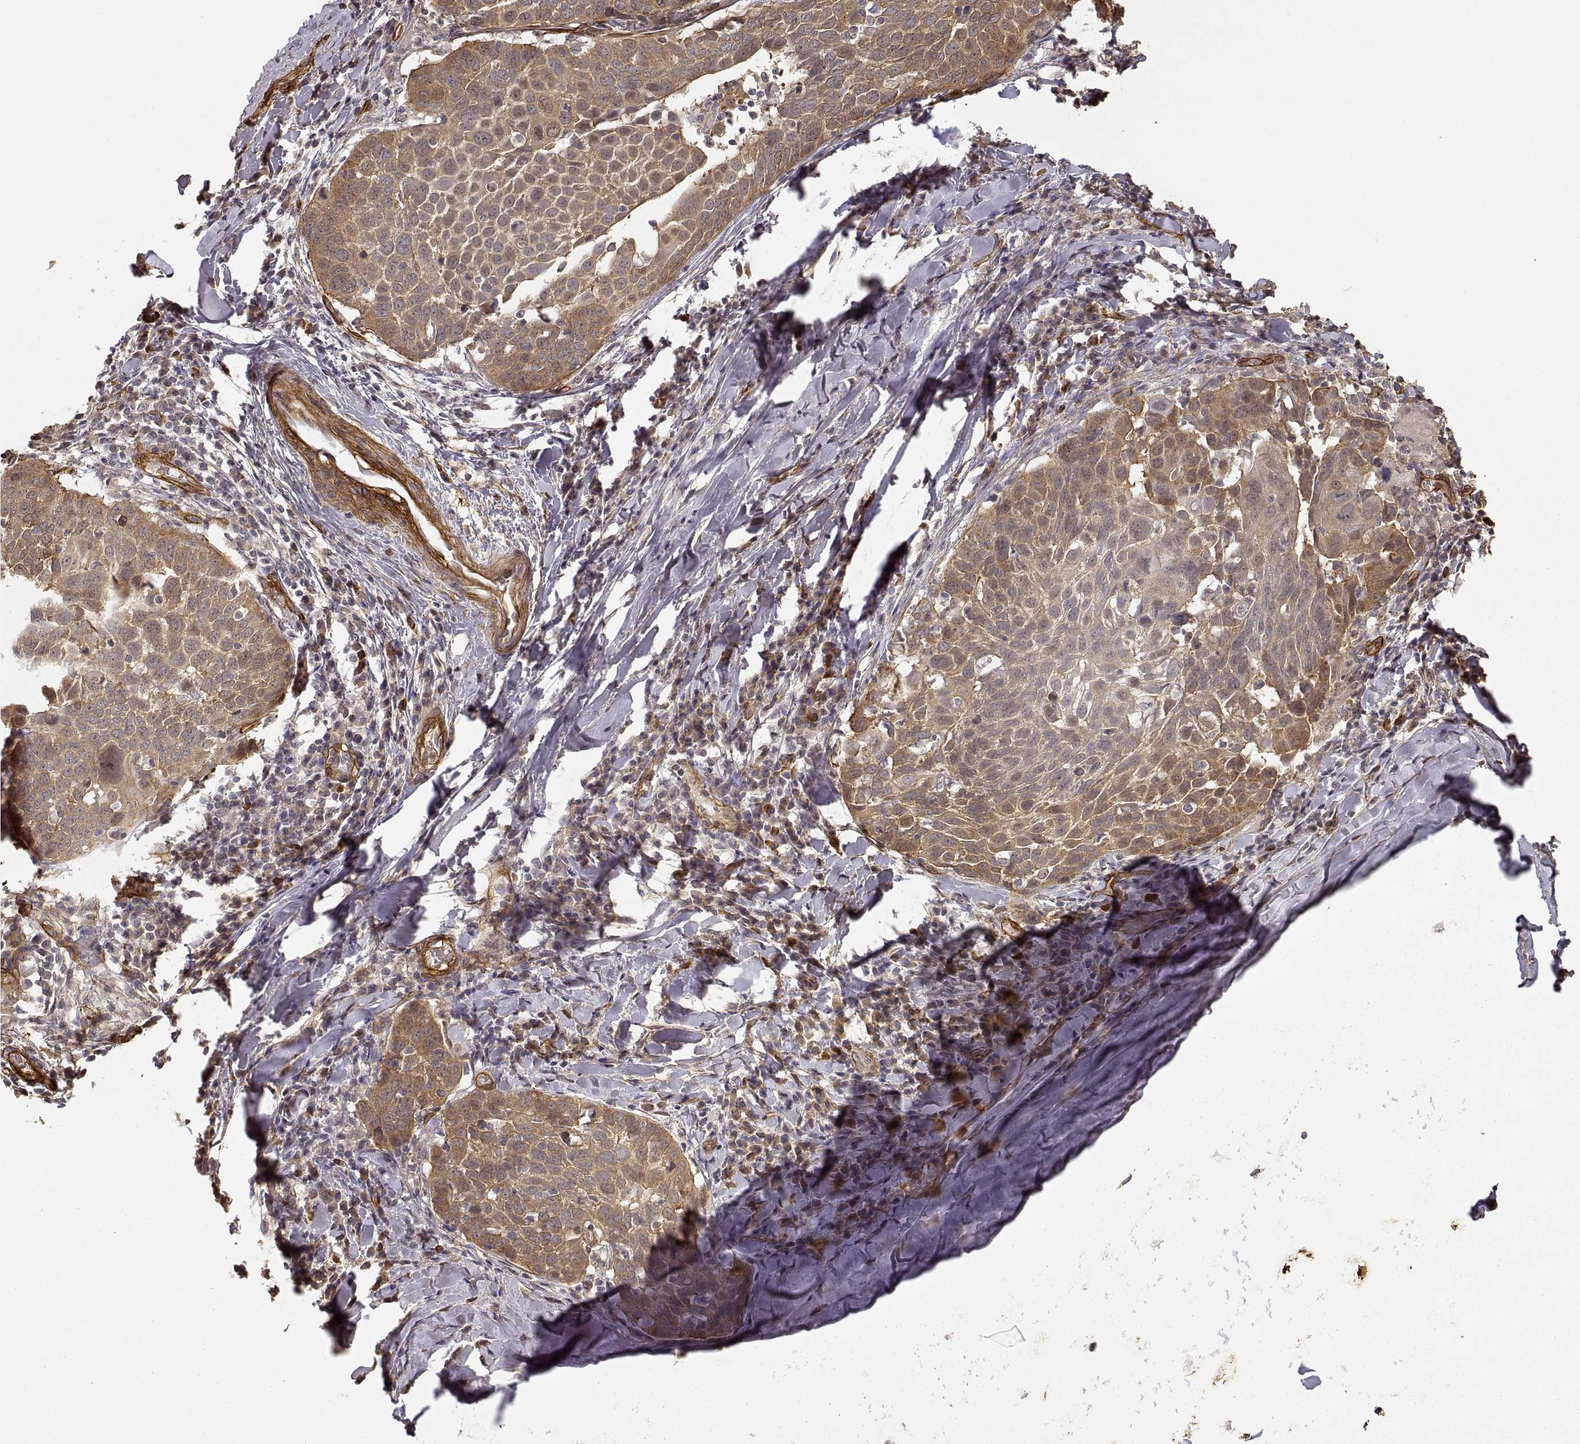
{"staining": {"intensity": "moderate", "quantity": ">75%", "location": "cytoplasmic/membranous"}, "tissue": "lung cancer", "cell_type": "Tumor cells", "image_type": "cancer", "snomed": [{"axis": "morphology", "description": "Squamous cell carcinoma, NOS"}, {"axis": "topography", "description": "Lung"}], "caption": "There is medium levels of moderate cytoplasmic/membranous positivity in tumor cells of lung squamous cell carcinoma, as demonstrated by immunohistochemical staining (brown color).", "gene": "LAMA4", "patient": {"sex": "male", "age": 57}}